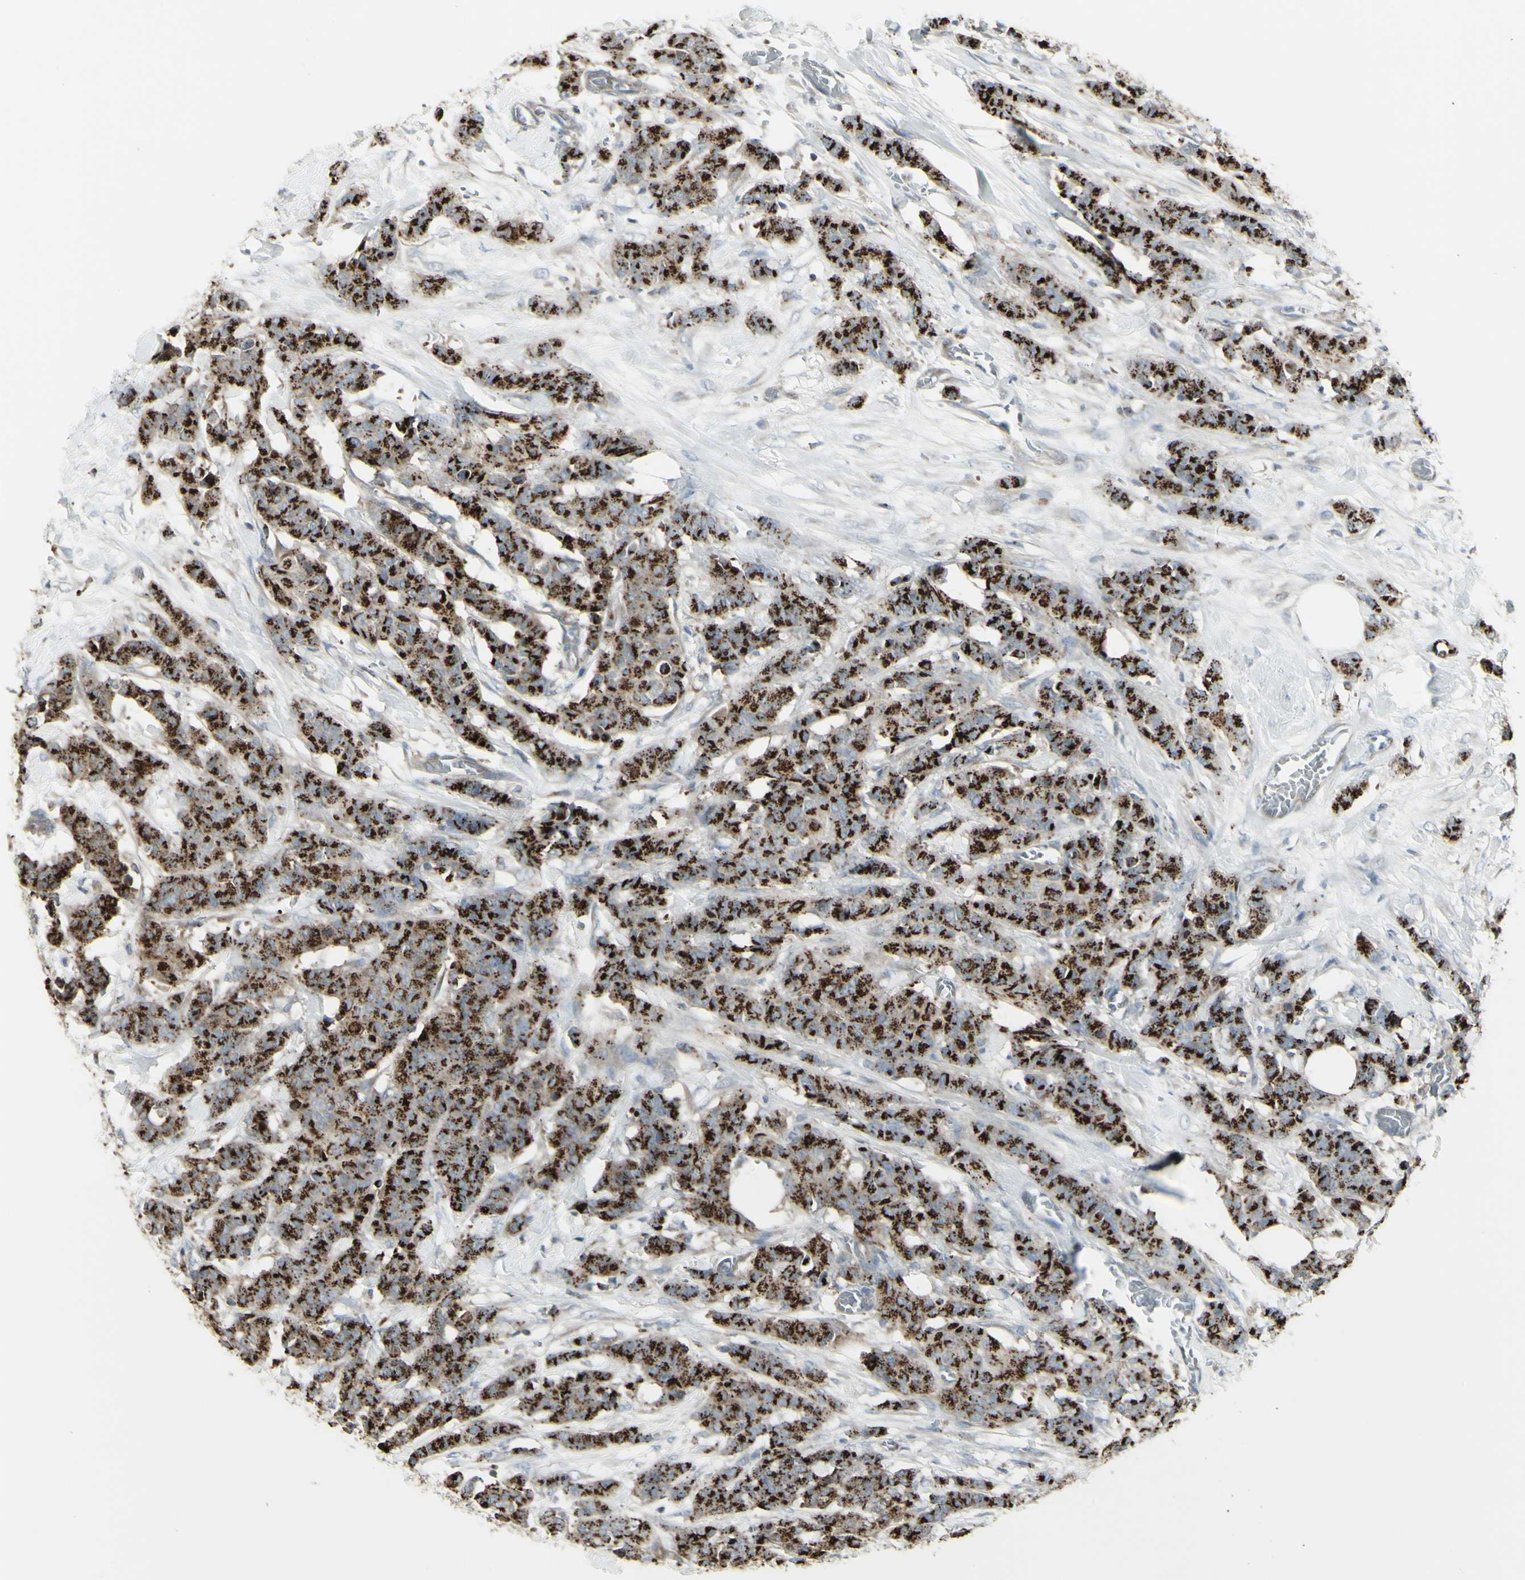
{"staining": {"intensity": "strong", "quantity": ">75%", "location": "cytoplasmic/membranous"}, "tissue": "breast cancer", "cell_type": "Tumor cells", "image_type": "cancer", "snomed": [{"axis": "morphology", "description": "Normal tissue, NOS"}, {"axis": "morphology", "description": "Duct carcinoma"}, {"axis": "topography", "description": "Breast"}], "caption": "An image showing strong cytoplasmic/membranous expression in approximately >75% of tumor cells in breast intraductal carcinoma, as visualized by brown immunohistochemical staining.", "gene": "GALNT6", "patient": {"sex": "female", "age": 40}}